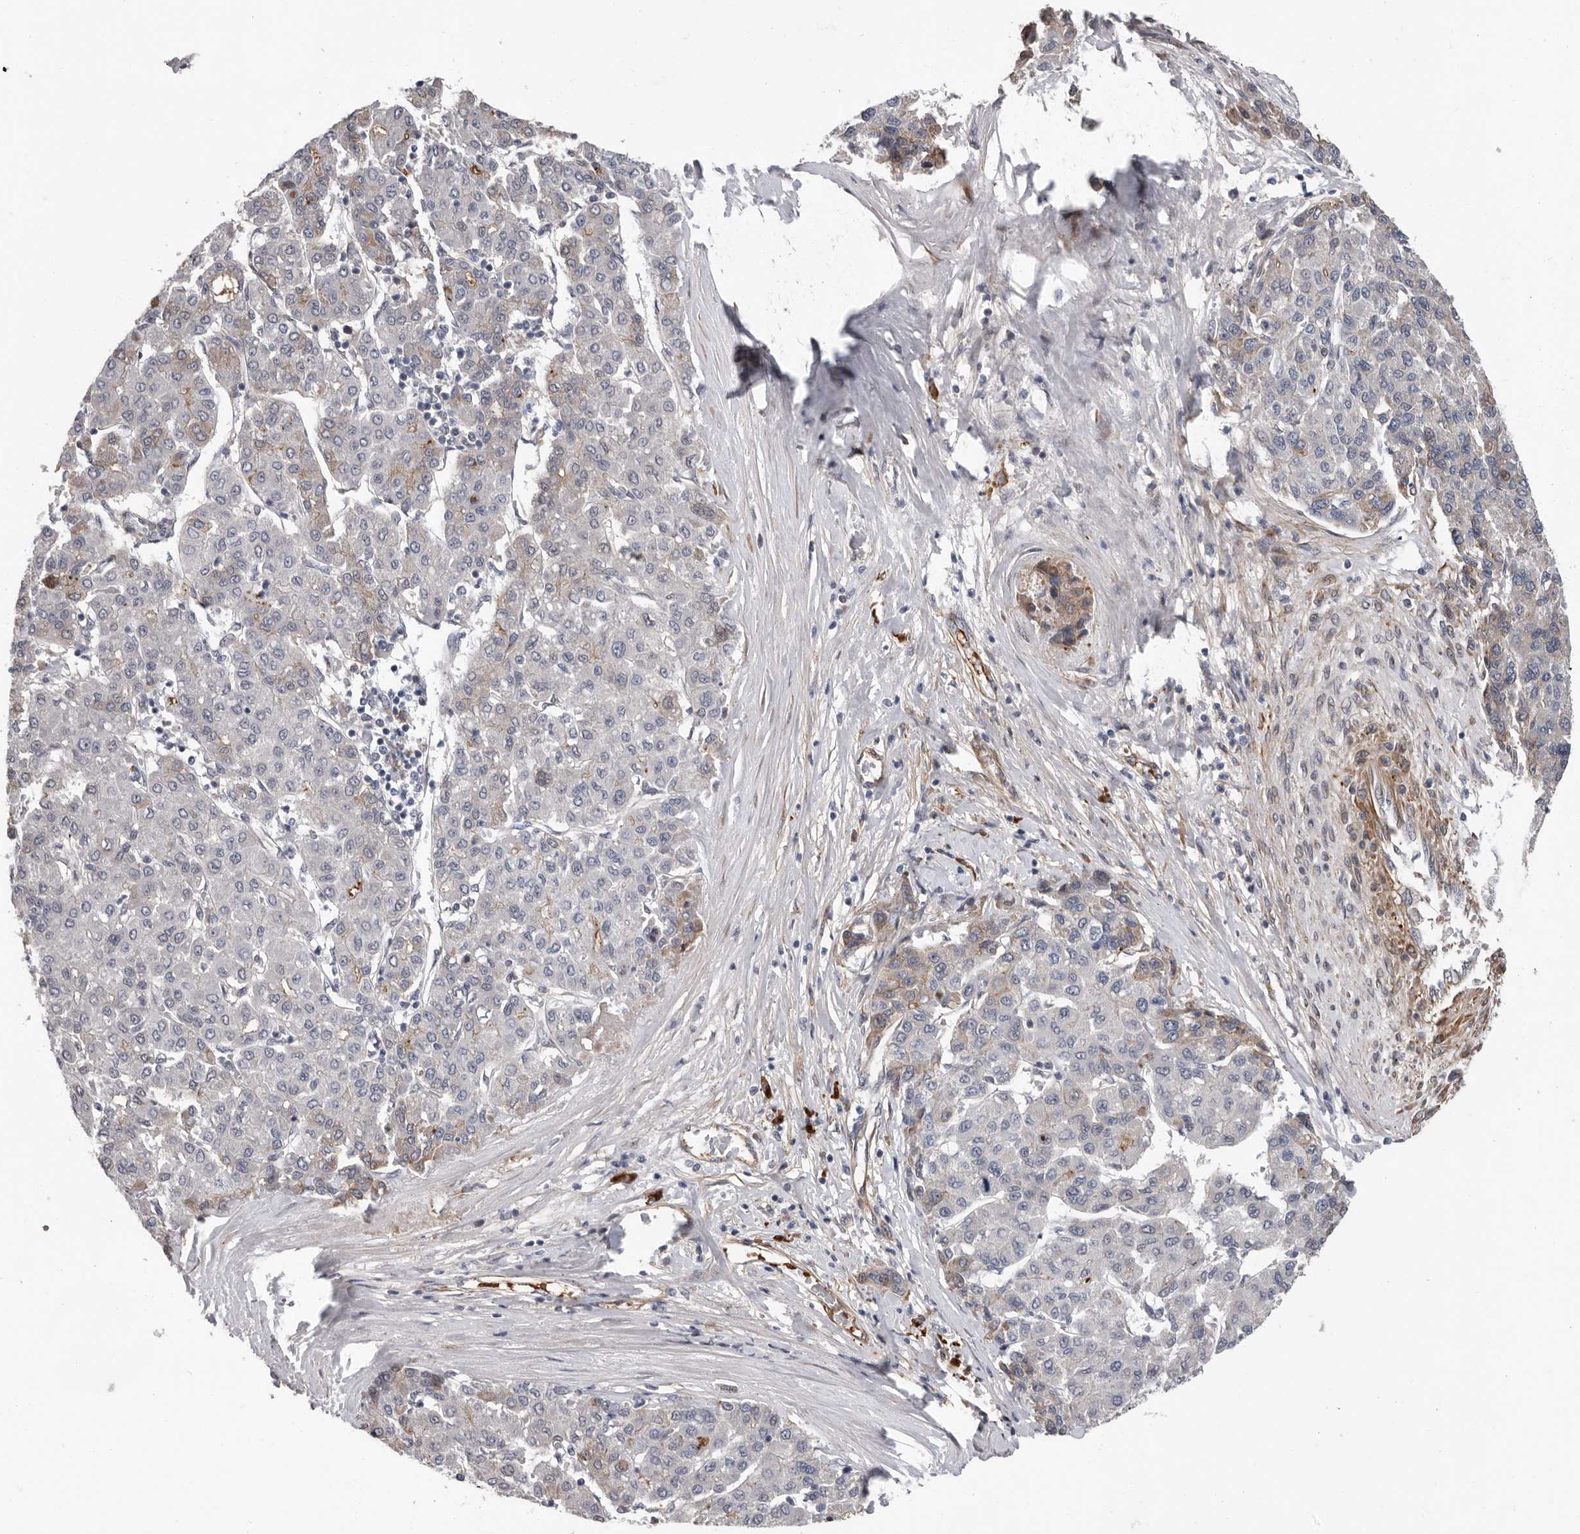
{"staining": {"intensity": "weak", "quantity": "<25%", "location": "cytoplasmic/membranous"}, "tissue": "liver cancer", "cell_type": "Tumor cells", "image_type": "cancer", "snomed": [{"axis": "morphology", "description": "Carcinoma, Hepatocellular, NOS"}, {"axis": "topography", "description": "Liver"}], "caption": "DAB immunohistochemical staining of liver cancer shows no significant positivity in tumor cells.", "gene": "ATXN3L", "patient": {"sex": "male", "age": 65}}